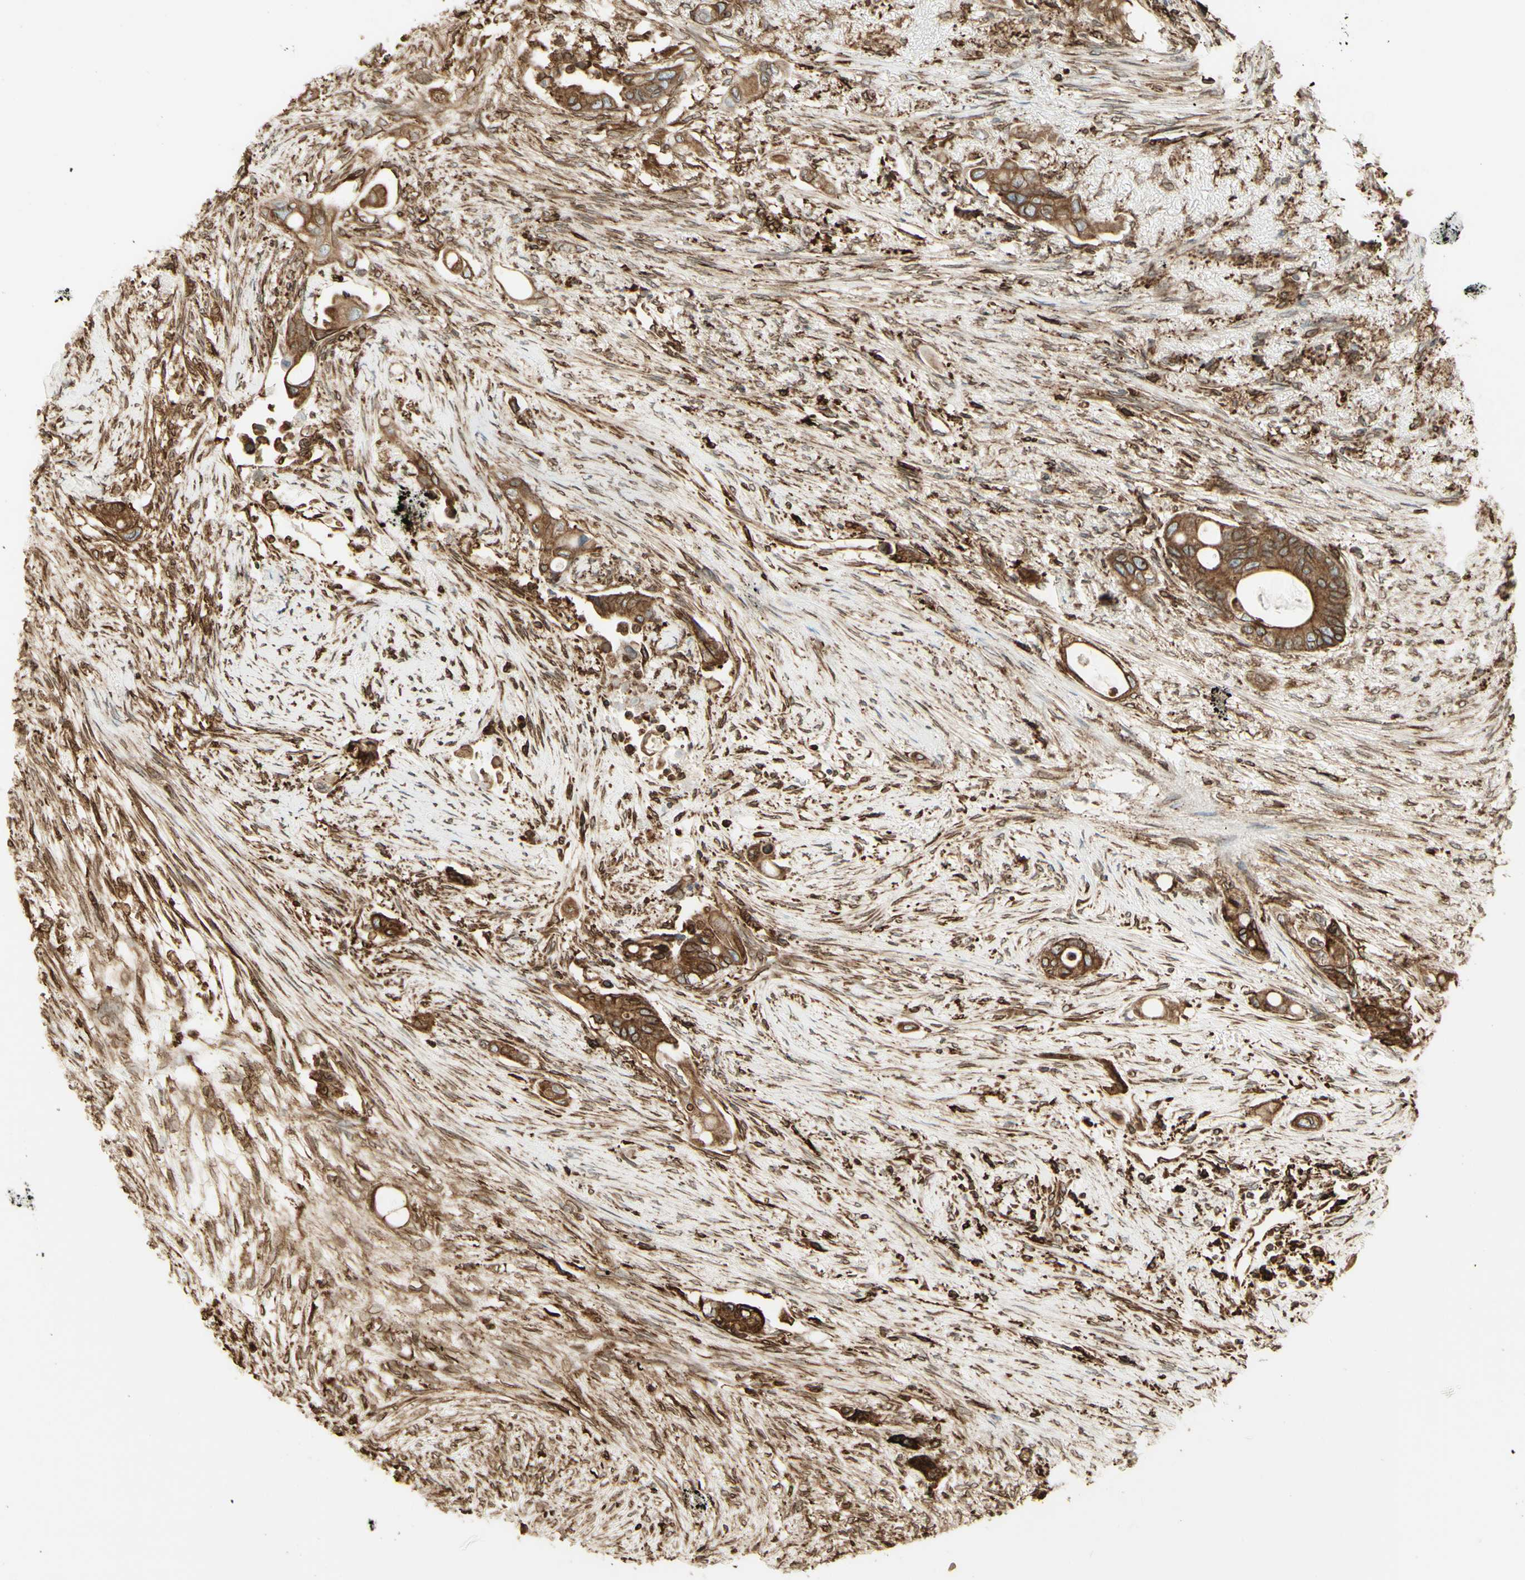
{"staining": {"intensity": "moderate", "quantity": ">75%", "location": "cytoplasmic/membranous"}, "tissue": "colorectal cancer", "cell_type": "Tumor cells", "image_type": "cancer", "snomed": [{"axis": "morphology", "description": "Adenocarcinoma, NOS"}, {"axis": "topography", "description": "Colon"}], "caption": "Colorectal cancer (adenocarcinoma) tissue demonstrates moderate cytoplasmic/membranous positivity in about >75% of tumor cells, visualized by immunohistochemistry. The protein is shown in brown color, while the nuclei are stained blue.", "gene": "CANX", "patient": {"sex": "female", "age": 57}}